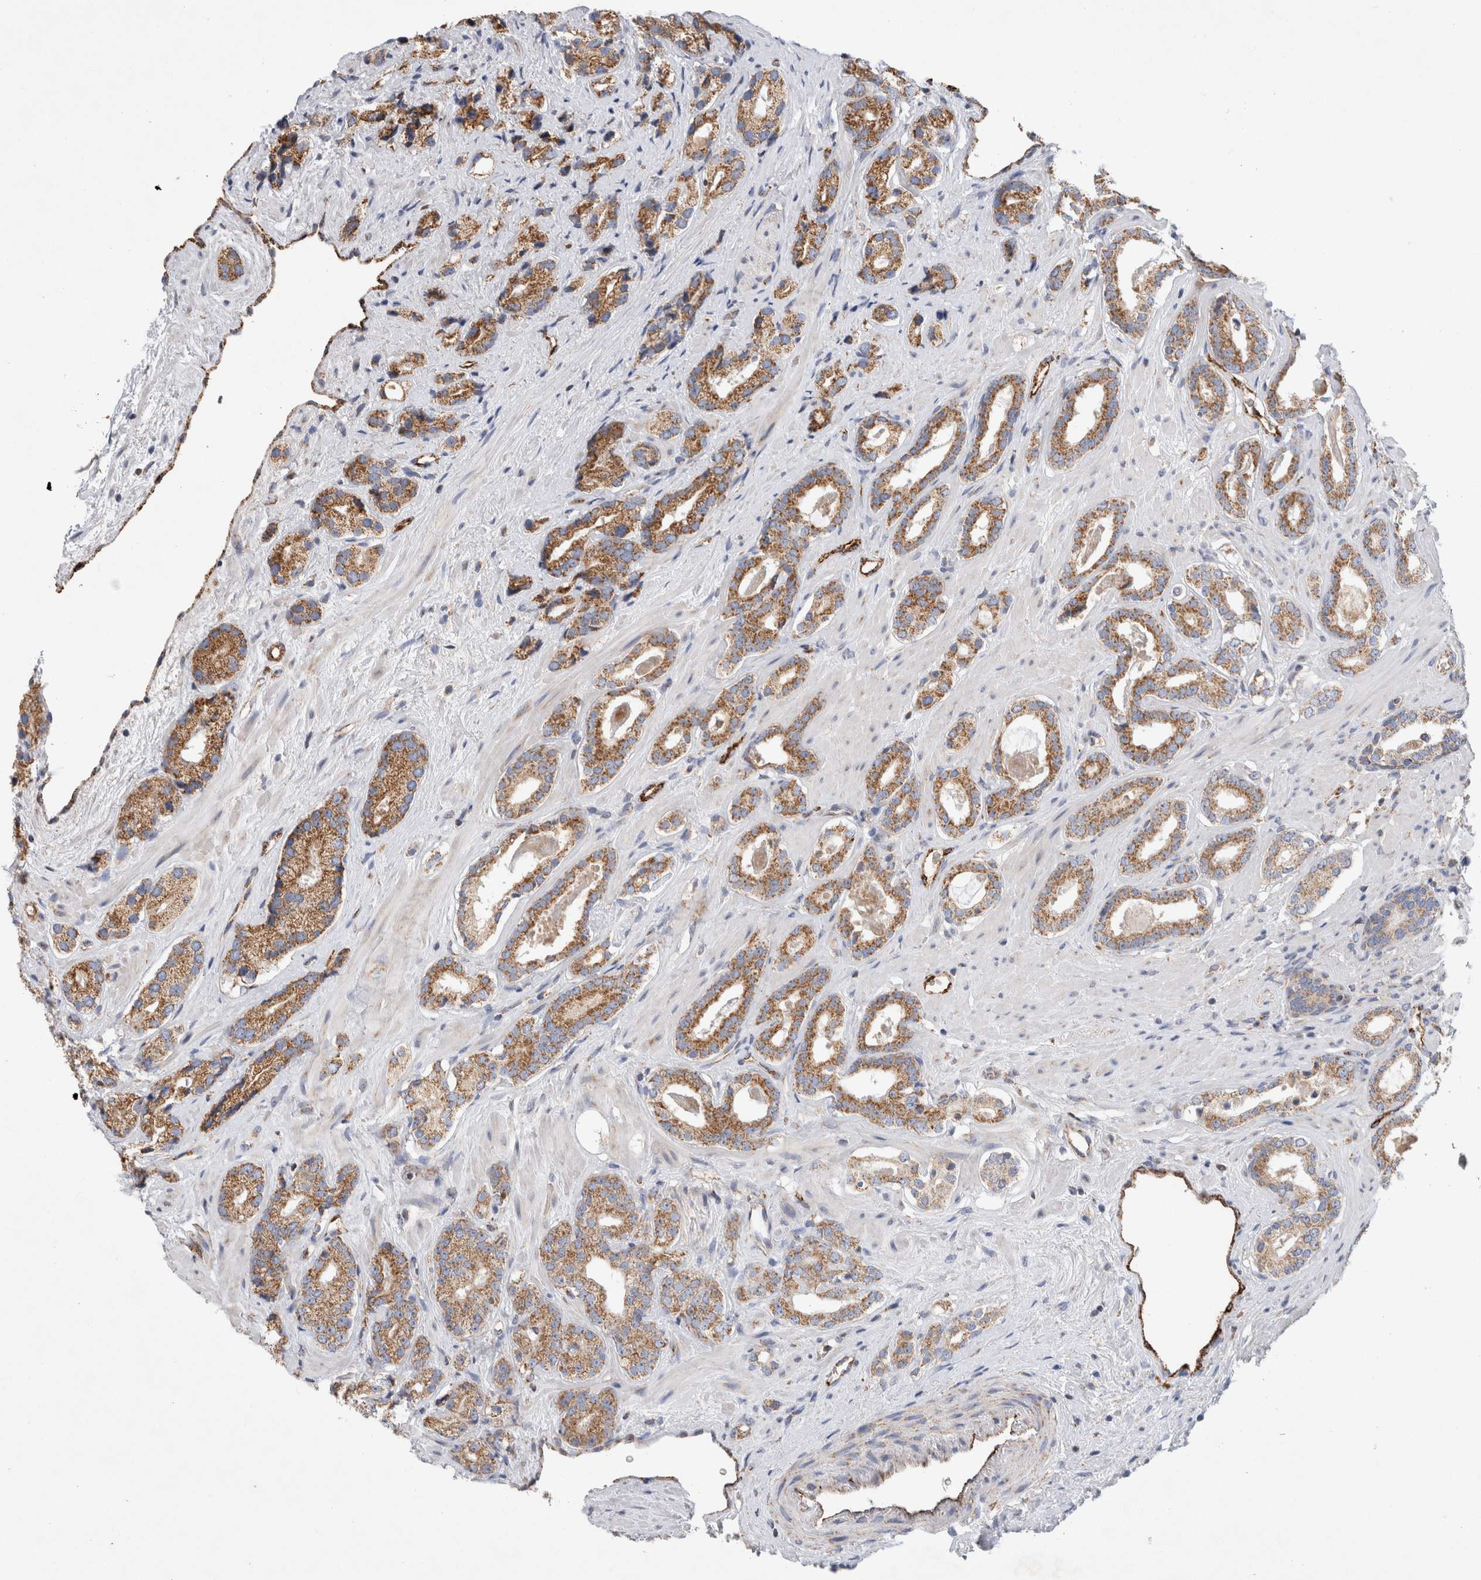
{"staining": {"intensity": "moderate", "quantity": ">75%", "location": "cytoplasmic/membranous"}, "tissue": "prostate cancer", "cell_type": "Tumor cells", "image_type": "cancer", "snomed": [{"axis": "morphology", "description": "Adenocarcinoma, High grade"}, {"axis": "topography", "description": "Prostate"}], "caption": "Prostate high-grade adenocarcinoma tissue shows moderate cytoplasmic/membranous expression in about >75% of tumor cells (Brightfield microscopy of DAB IHC at high magnification).", "gene": "IARS2", "patient": {"sex": "male", "age": 71}}